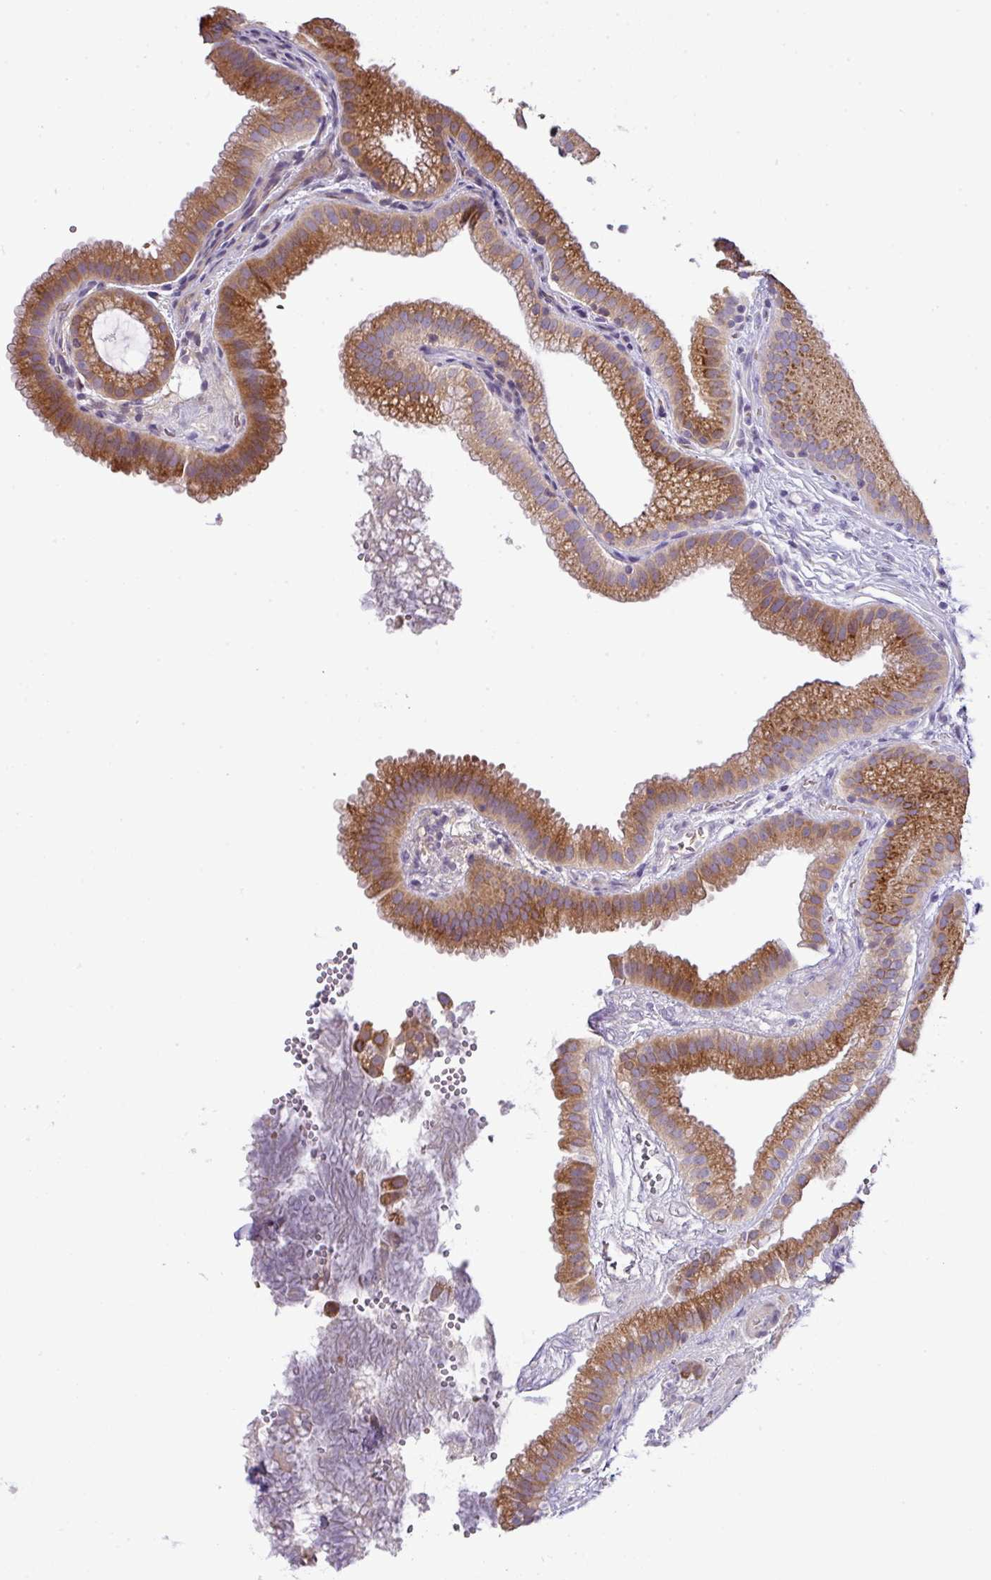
{"staining": {"intensity": "moderate", "quantity": ">75%", "location": "cytoplasmic/membranous"}, "tissue": "gallbladder", "cell_type": "Glandular cells", "image_type": "normal", "snomed": [{"axis": "morphology", "description": "Normal tissue, NOS"}, {"axis": "topography", "description": "Gallbladder"}], "caption": "High-power microscopy captured an immunohistochemistry (IHC) histopathology image of benign gallbladder, revealing moderate cytoplasmic/membranous positivity in approximately >75% of glandular cells. The staining is performed using DAB (3,3'-diaminobenzidine) brown chromogen to label protein expression. The nuclei are counter-stained blue using hematoxylin.", "gene": "PIK3R5", "patient": {"sex": "female", "age": 63}}